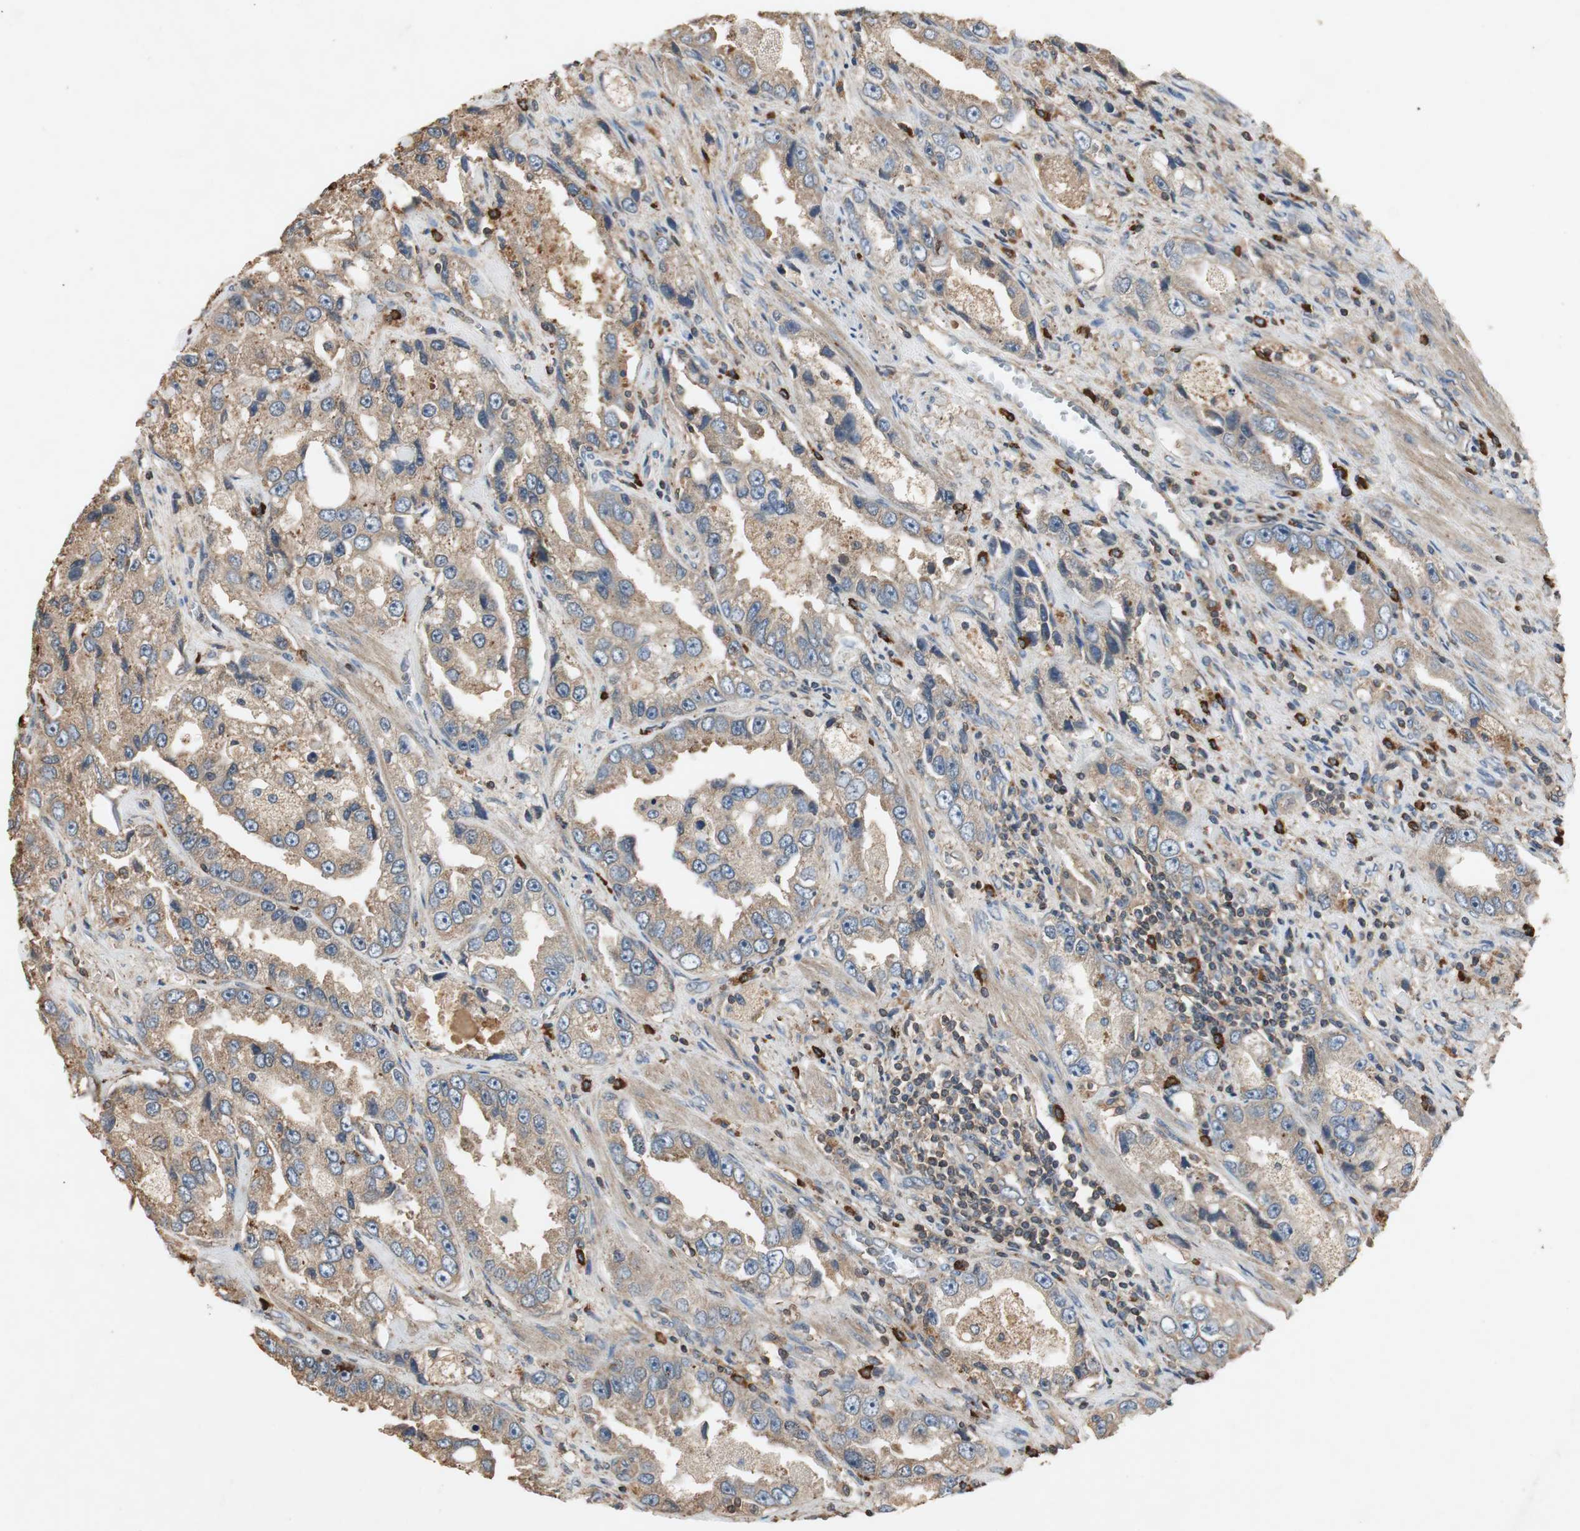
{"staining": {"intensity": "moderate", "quantity": ">75%", "location": "cytoplasmic/membranous"}, "tissue": "prostate cancer", "cell_type": "Tumor cells", "image_type": "cancer", "snomed": [{"axis": "morphology", "description": "Adenocarcinoma, High grade"}, {"axis": "topography", "description": "Prostate"}], "caption": "DAB (3,3'-diaminobenzidine) immunohistochemical staining of human prostate cancer (high-grade adenocarcinoma) reveals moderate cytoplasmic/membranous protein staining in approximately >75% of tumor cells.", "gene": "TNFRSF14", "patient": {"sex": "male", "age": 63}}